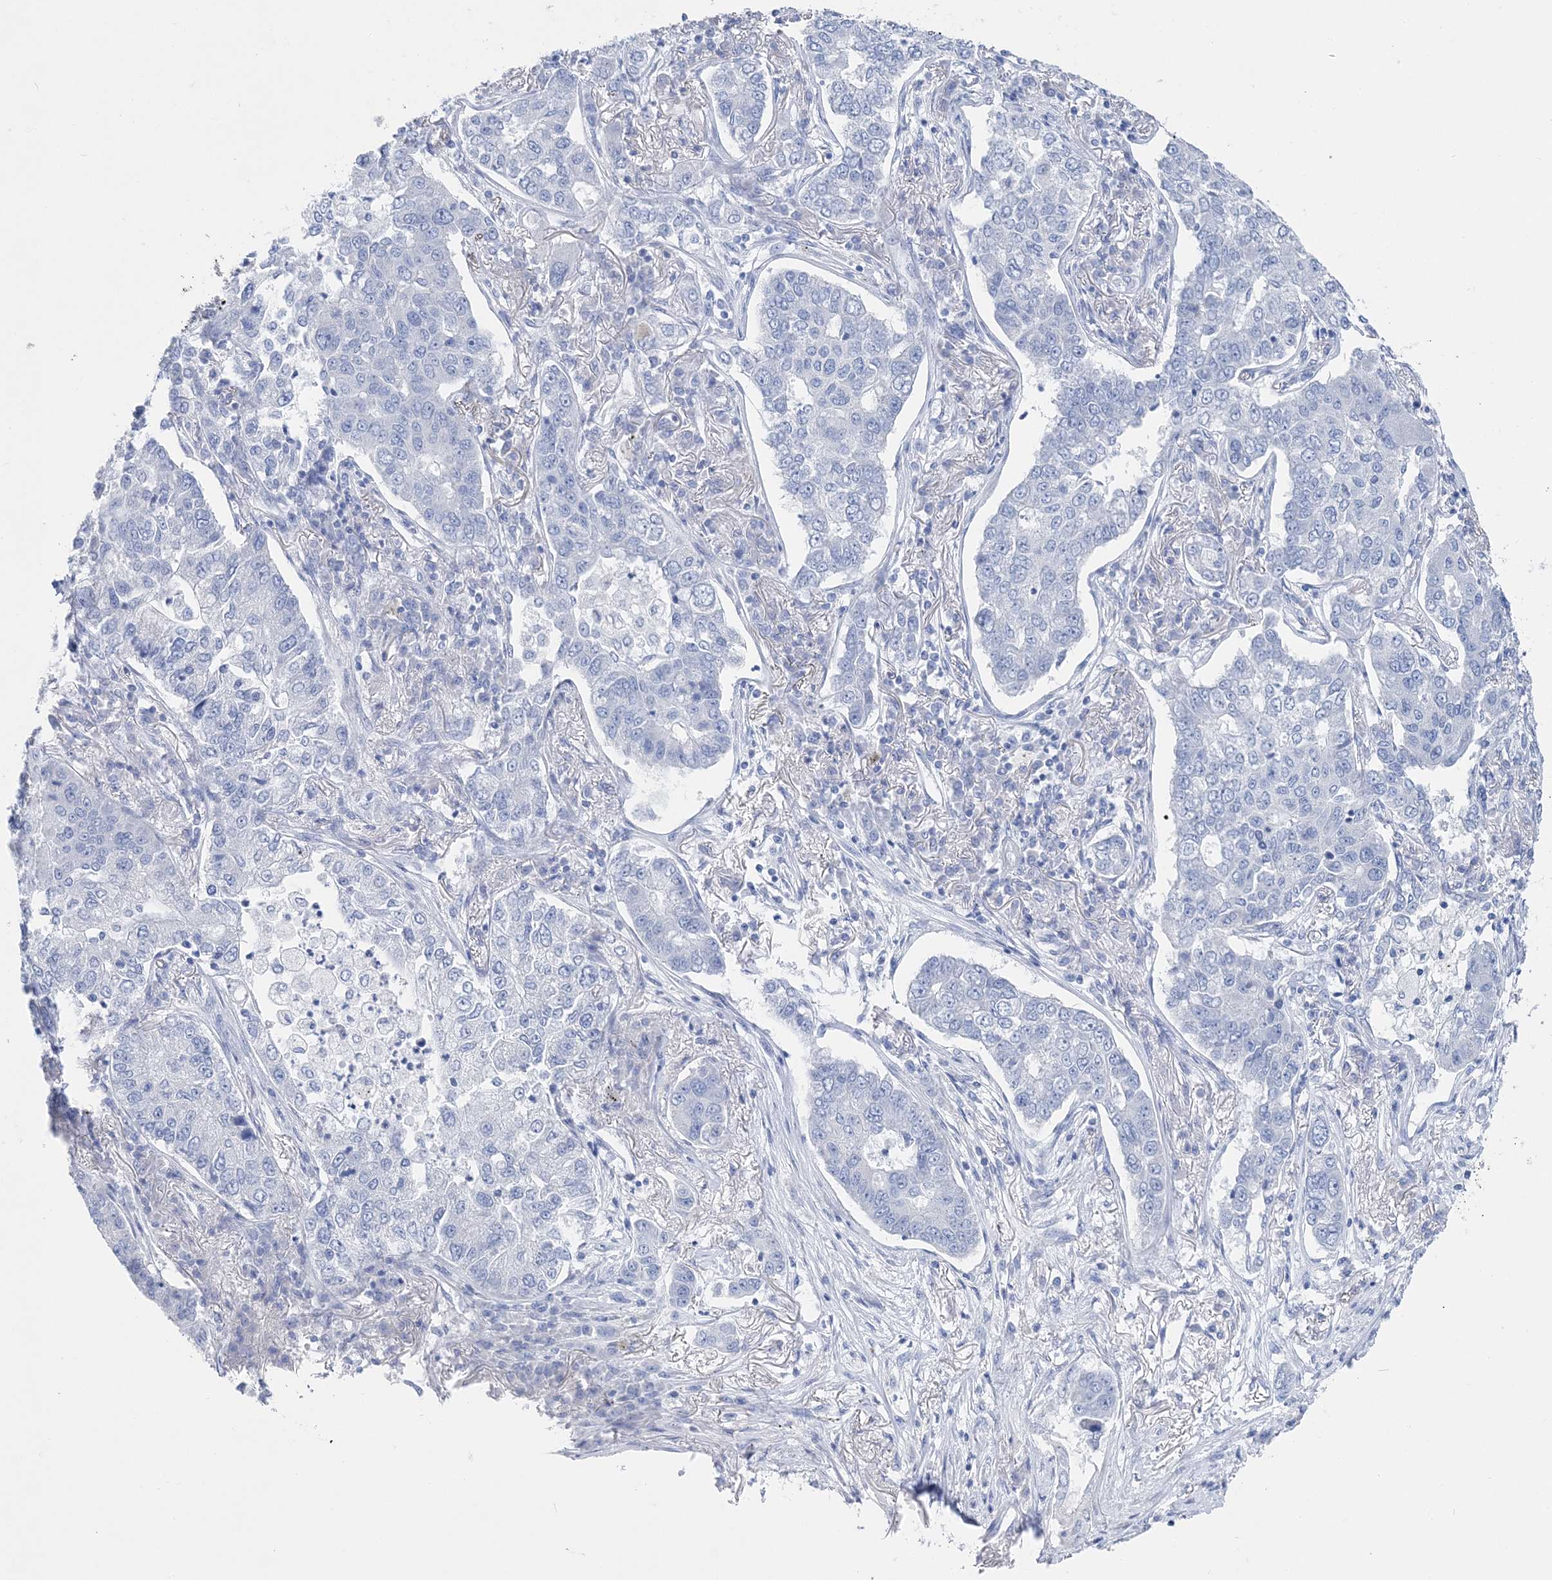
{"staining": {"intensity": "negative", "quantity": "none", "location": "none"}, "tissue": "lung cancer", "cell_type": "Tumor cells", "image_type": "cancer", "snomed": [{"axis": "morphology", "description": "Adenocarcinoma, NOS"}, {"axis": "topography", "description": "Lung"}], "caption": "Histopathology image shows no significant protein expression in tumor cells of lung cancer (adenocarcinoma).", "gene": "TSPYL6", "patient": {"sex": "male", "age": 49}}